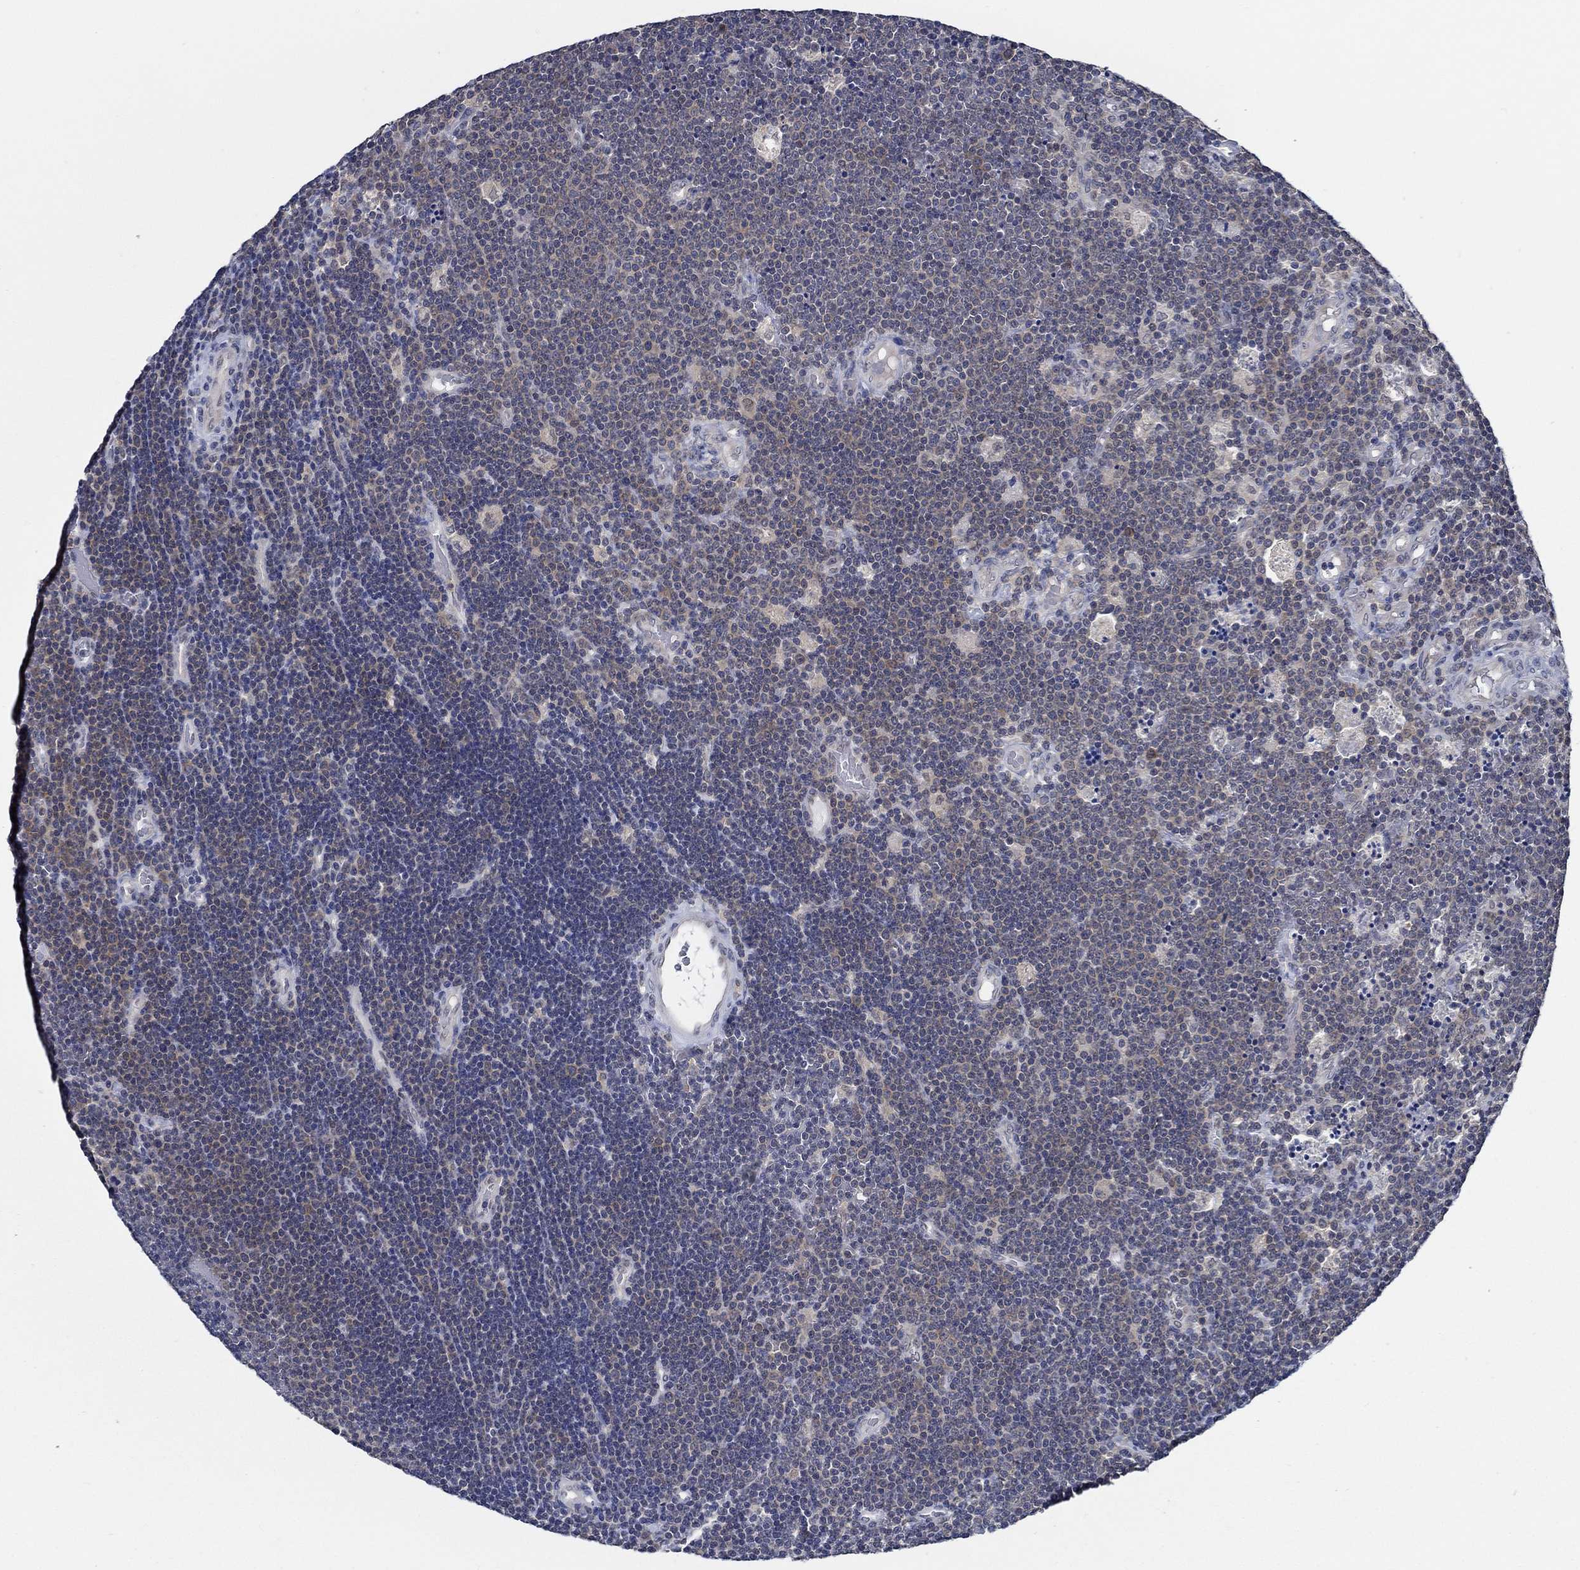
{"staining": {"intensity": "weak", "quantity": "25%-75%", "location": "cytoplasmic/membranous"}, "tissue": "lymphoma", "cell_type": "Tumor cells", "image_type": "cancer", "snomed": [{"axis": "morphology", "description": "Malignant lymphoma, non-Hodgkin's type, Low grade"}, {"axis": "topography", "description": "Brain"}], "caption": "Protein analysis of malignant lymphoma, non-Hodgkin's type (low-grade) tissue displays weak cytoplasmic/membranous staining in approximately 25%-75% of tumor cells.", "gene": "DACT1", "patient": {"sex": "female", "age": 66}}